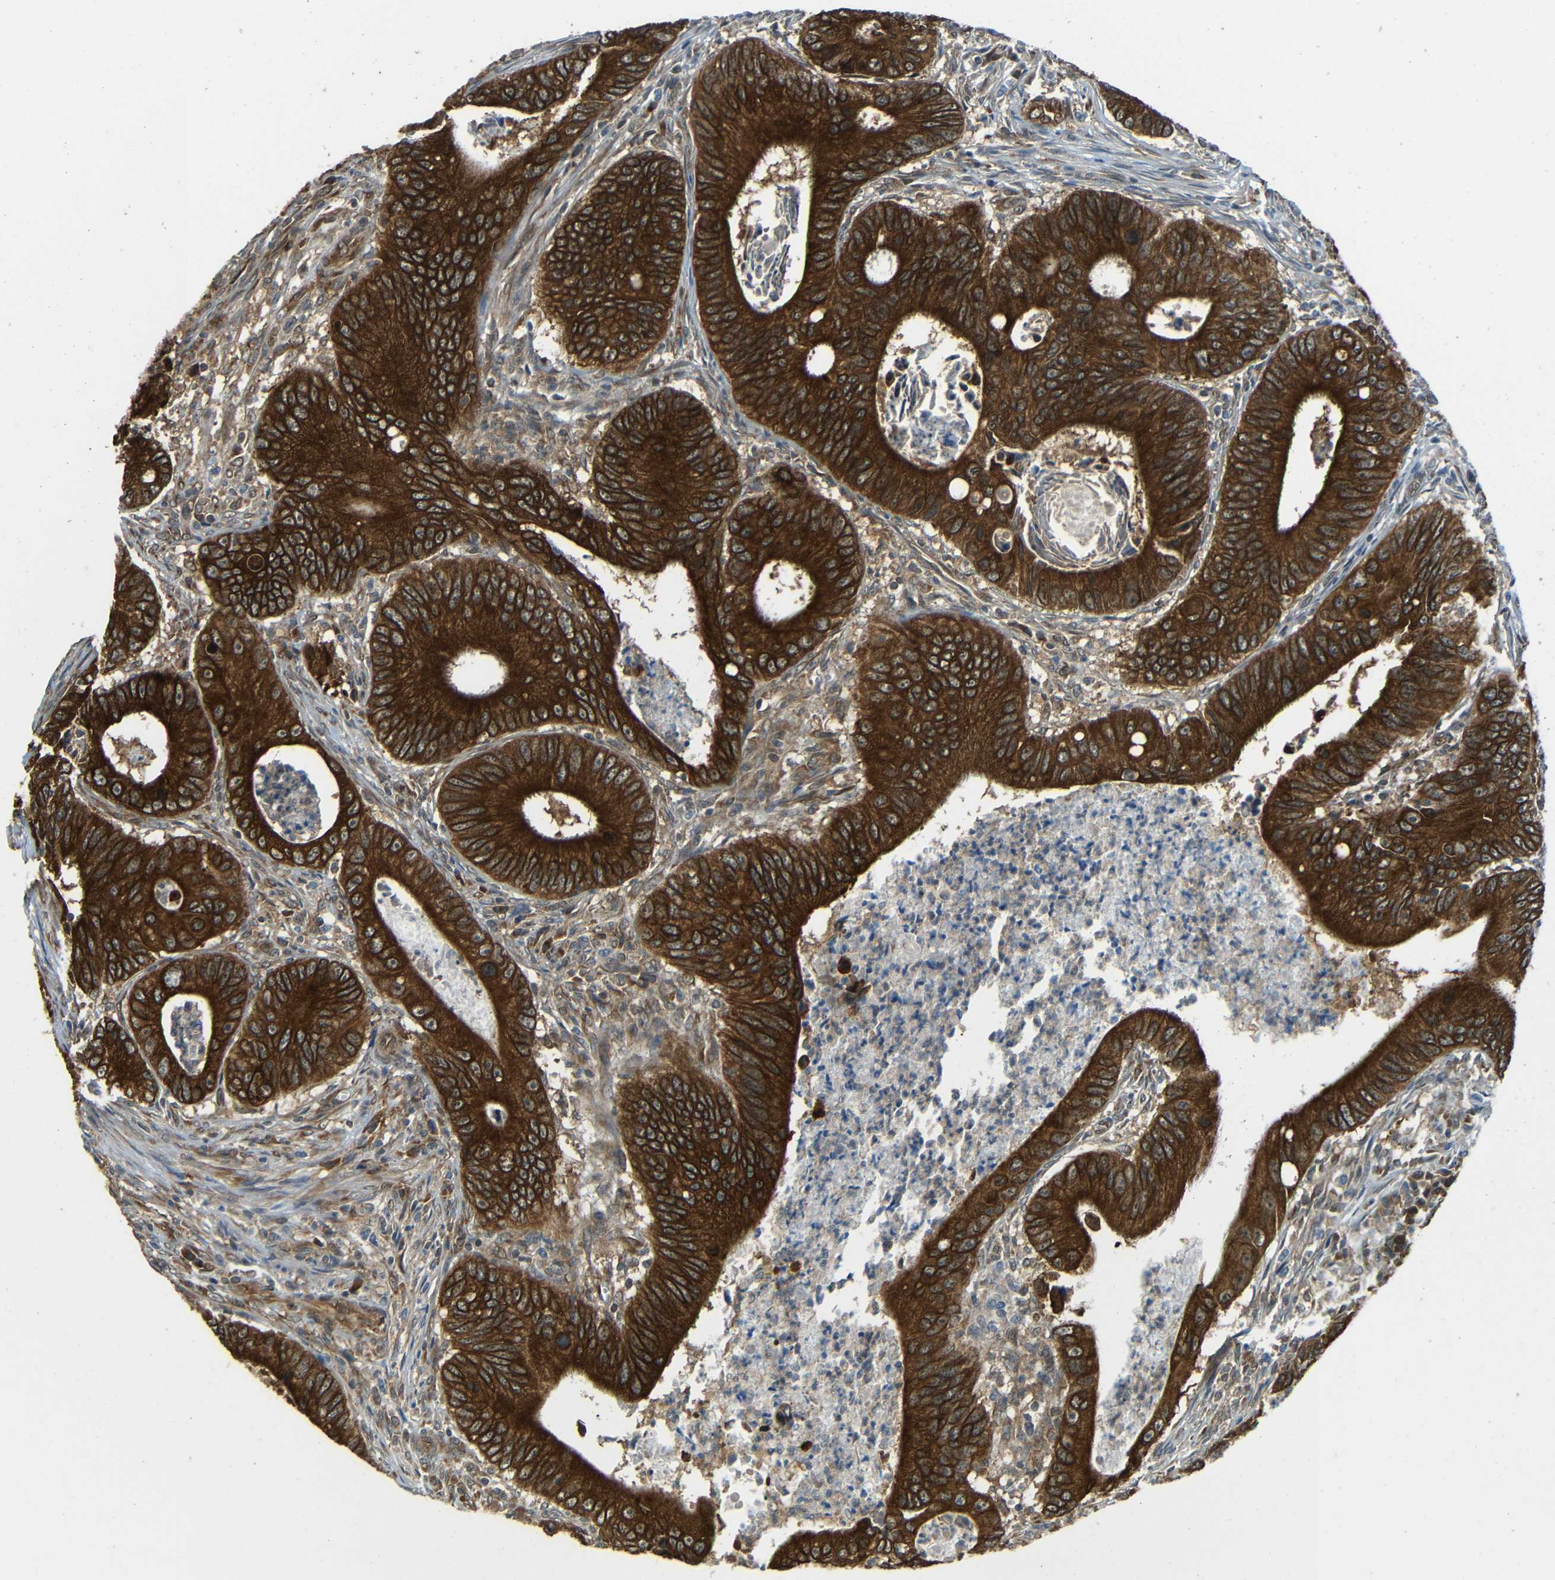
{"staining": {"intensity": "strong", "quantity": ">75%", "location": "cytoplasmic/membranous"}, "tissue": "colorectal cancer", "cell_type": "Tumor cells", "image_type": "cancer", "snomed": [{"axis": "morphology", "description": "Inflammation, NOS"}, {"axis": "morphology", "description": "Adenocarcinoma, NOS"}, {"axis": "topography", "description": "Colon"}], "caption": "Colorectal cancer (adenocarcinoma) stained for a protein reveals strong cytoplasmic/membranous positivity in tumor cells. (DAB (3,3'-diaminobenzidine) IHC with brightfield microscopy, high magnification).", "gene": "VAPB", "patient": {"sex": "male", "age": 72}}